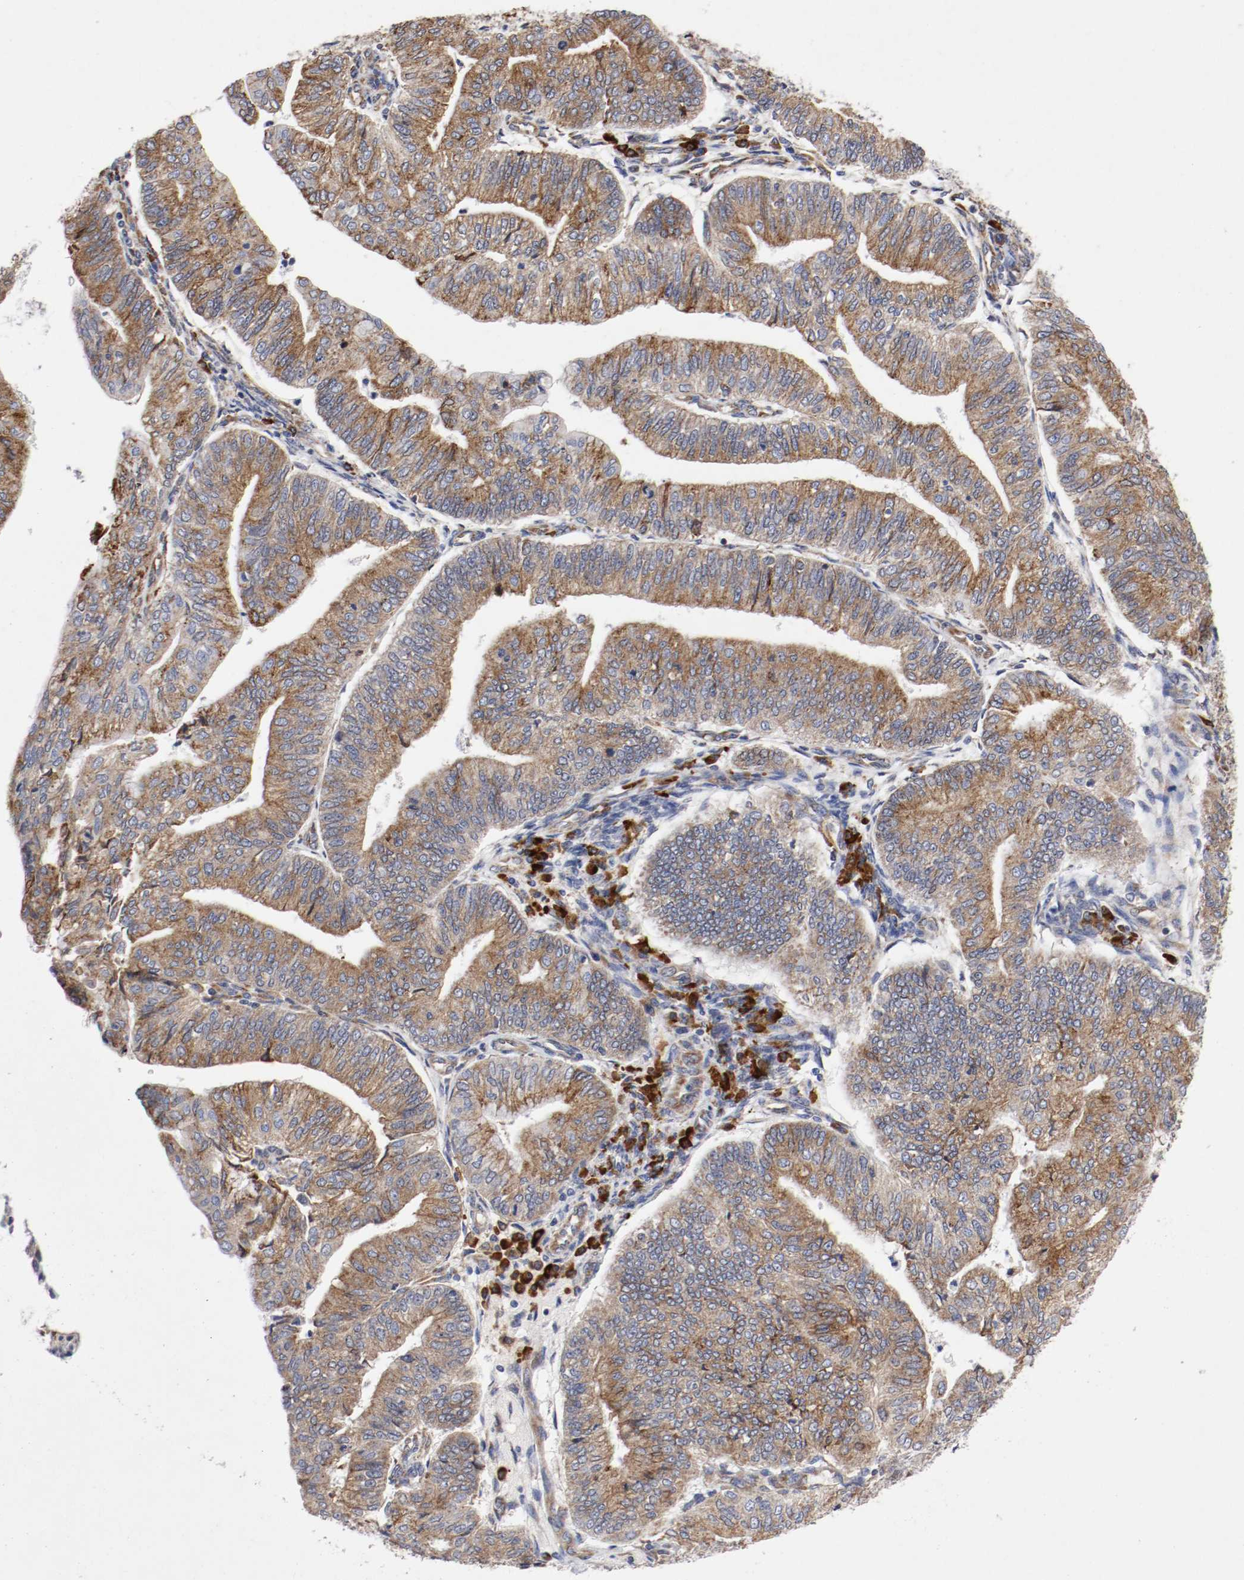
{"staining": {"intensity": "moderate", "quantity": ">75%", "location": "cytoplasmic/membranous"}, "tissue": "endometrial cancer", "cell_type": "Tumor cells", "image_type": "cancer", "snomed": [{"axis": "morphology", "description": "Adenocarcinoma, NOS"}, {"axis": "topography", "description": "Endometrium"}], "caption": "Tumor cells demonstrate medium levels of moderate cytoplasmic/membranous staining in about >75% of cells in human endometrial adenocarcinoma. The protein is shown in brown color, while the nuclei are stained blue.", "gene": "TRAF2", "patient": {"sex": "female", "age": 59}}